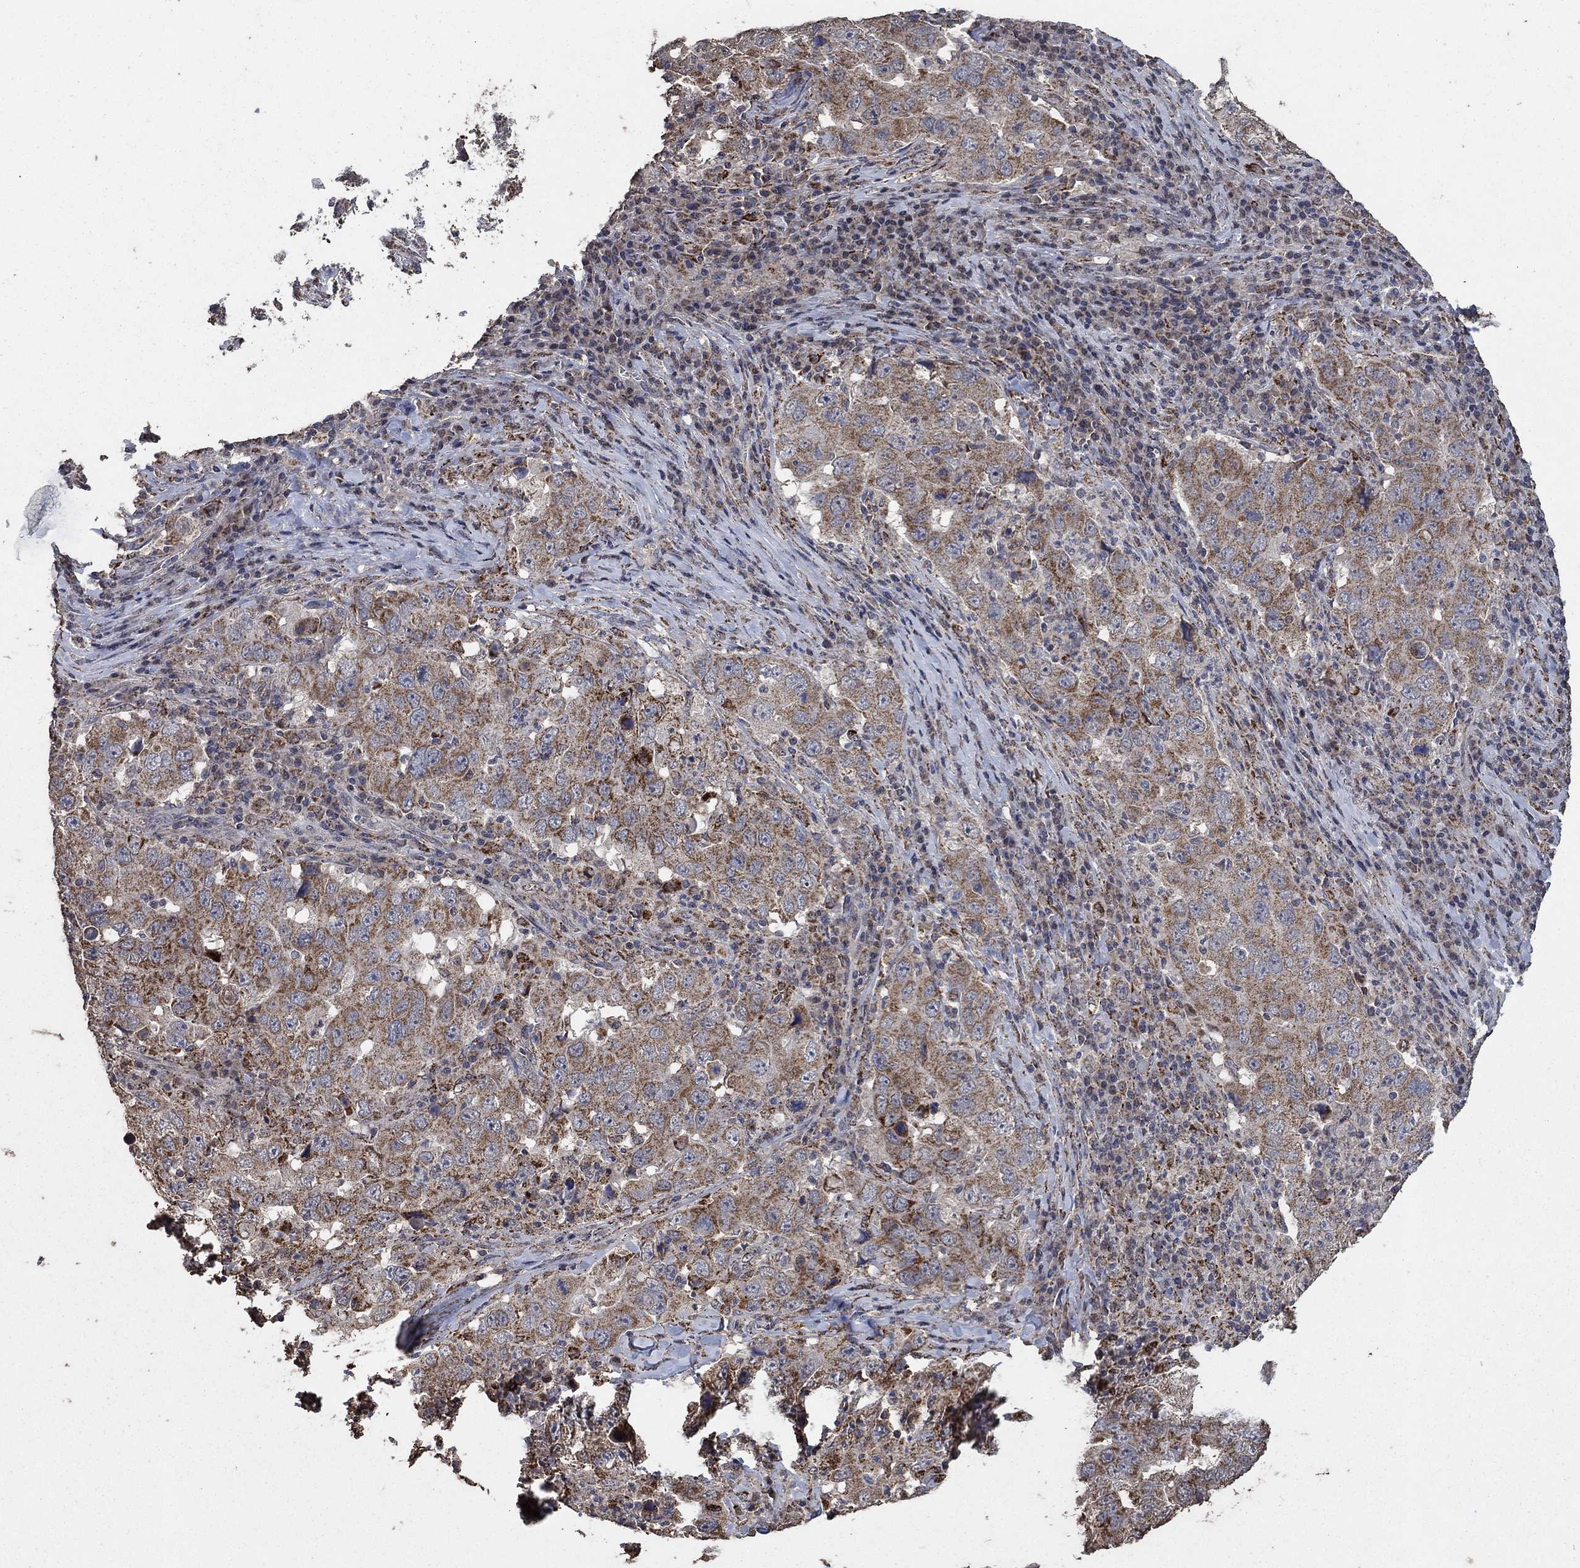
{"staining": {"intensity": "strong", "quantity": "25%-75%", "location": "cytoplasmic/membranous"}, "tissue": "lung cancer", "cell_type": "Tumor cells", "image_type": "cancer", "snomed": [{"axis": "morphology", "description": "Adenocarcinoma, NOS"}, {"axis": "topography", "description": "Lung"}], "caption": "This image displays immunohistochemistry (IHC) staining of human adenocarcinoma (lung), with high strong cytoplasmic/membranous positivity in approximately 25%-75% of tumor cells.", "gene": "MRPS24", "patient": {"sex": "male", "age": 73}}